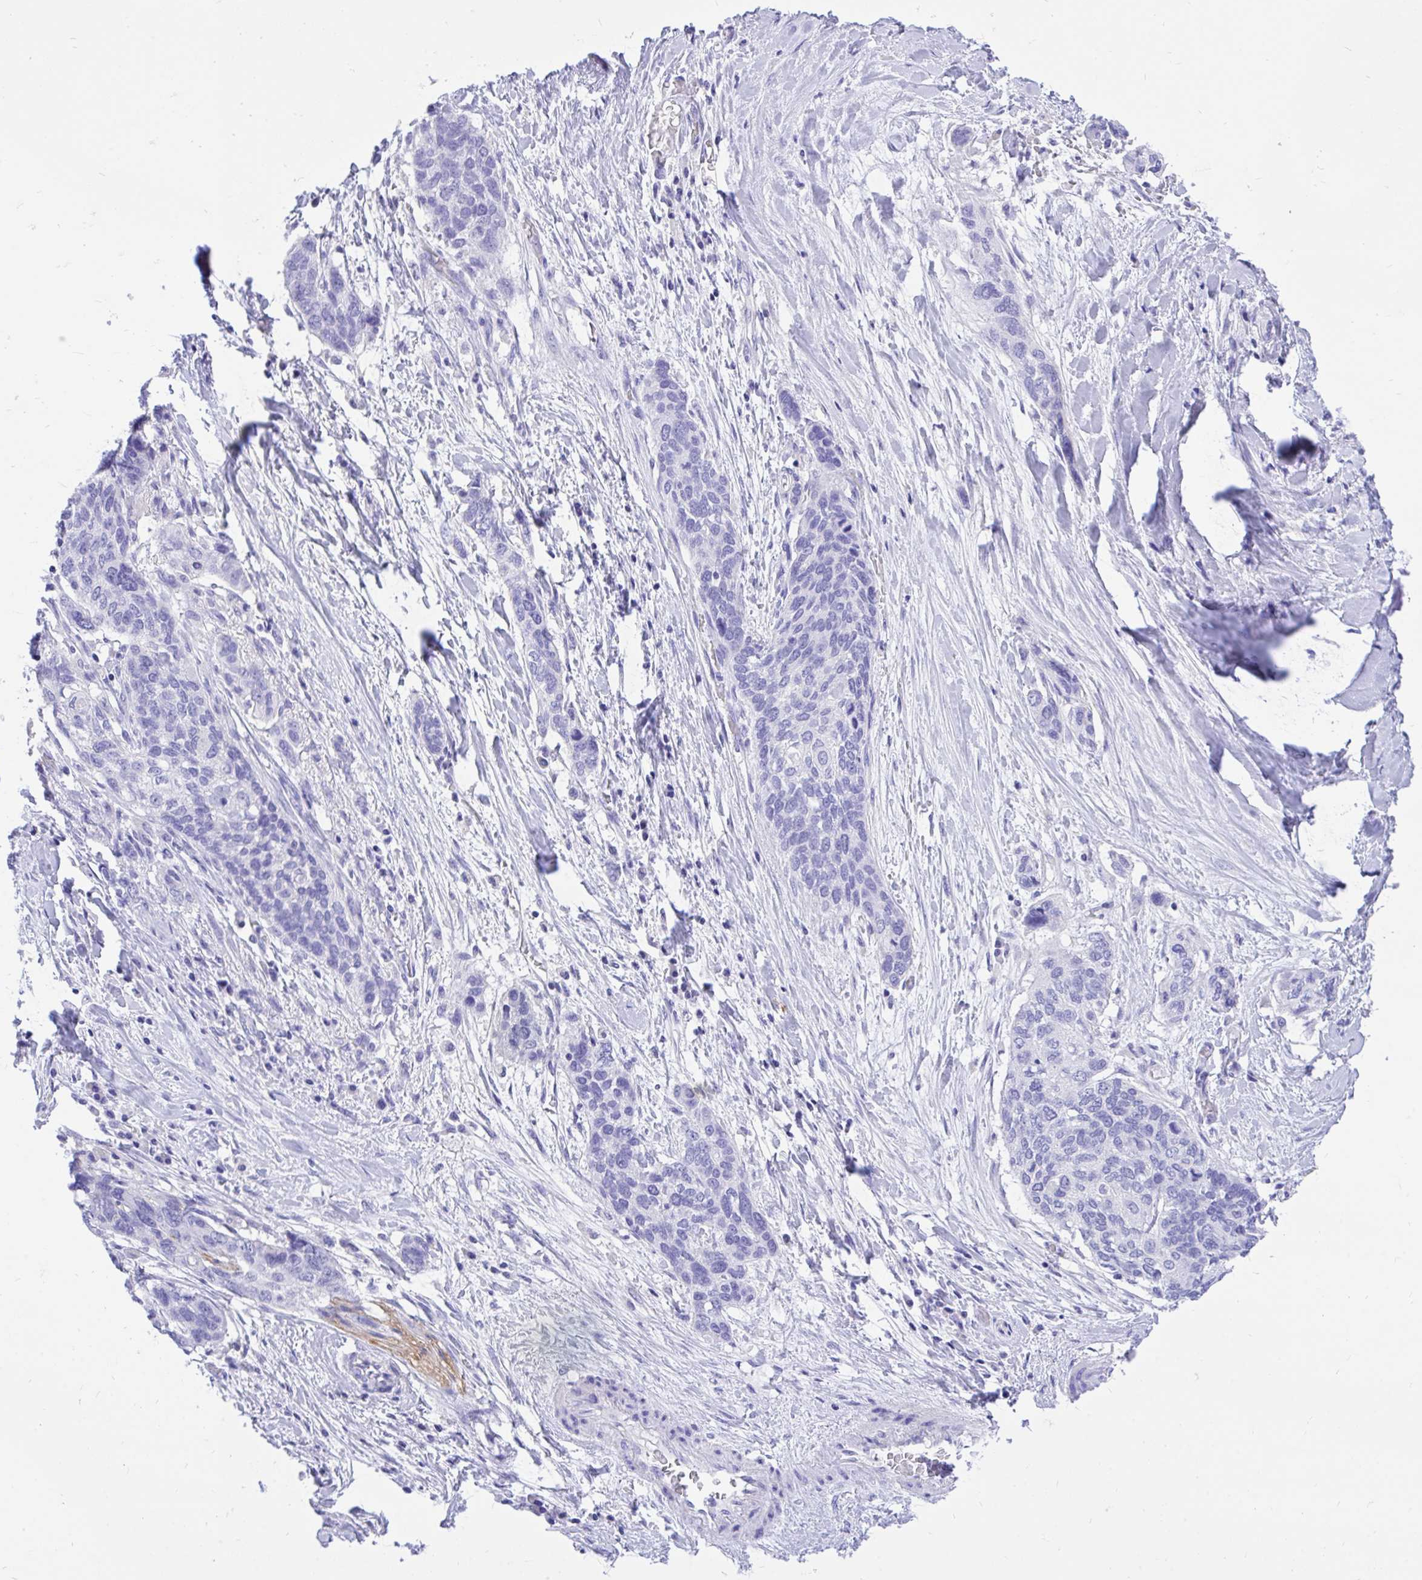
{"staining": {"intensity": "negative", "quantity": "none", "location": "none"}, "tissue": "lung cancer", "cell_type": "Tumor cells", "image_type": "cancer", "snomed": [{"axis": "morphology", "description": "Squamous cell carcinoma, NOS"}, {"axis": "morphology", "description": "Squamous cell carcinoma, metastatic, NOS"}, {"axis": "topography", "description": "Lymph node"}, {"axis": "topography", "description": "Lung"}], "caption": "High power microscopy micrograph of an IHC histopathology image of squamous cell carcinoma (lung), revealing no significant staining in tumor cells.", "gene": "MON1A", "patient": {"sex": "male", "age": 41}}